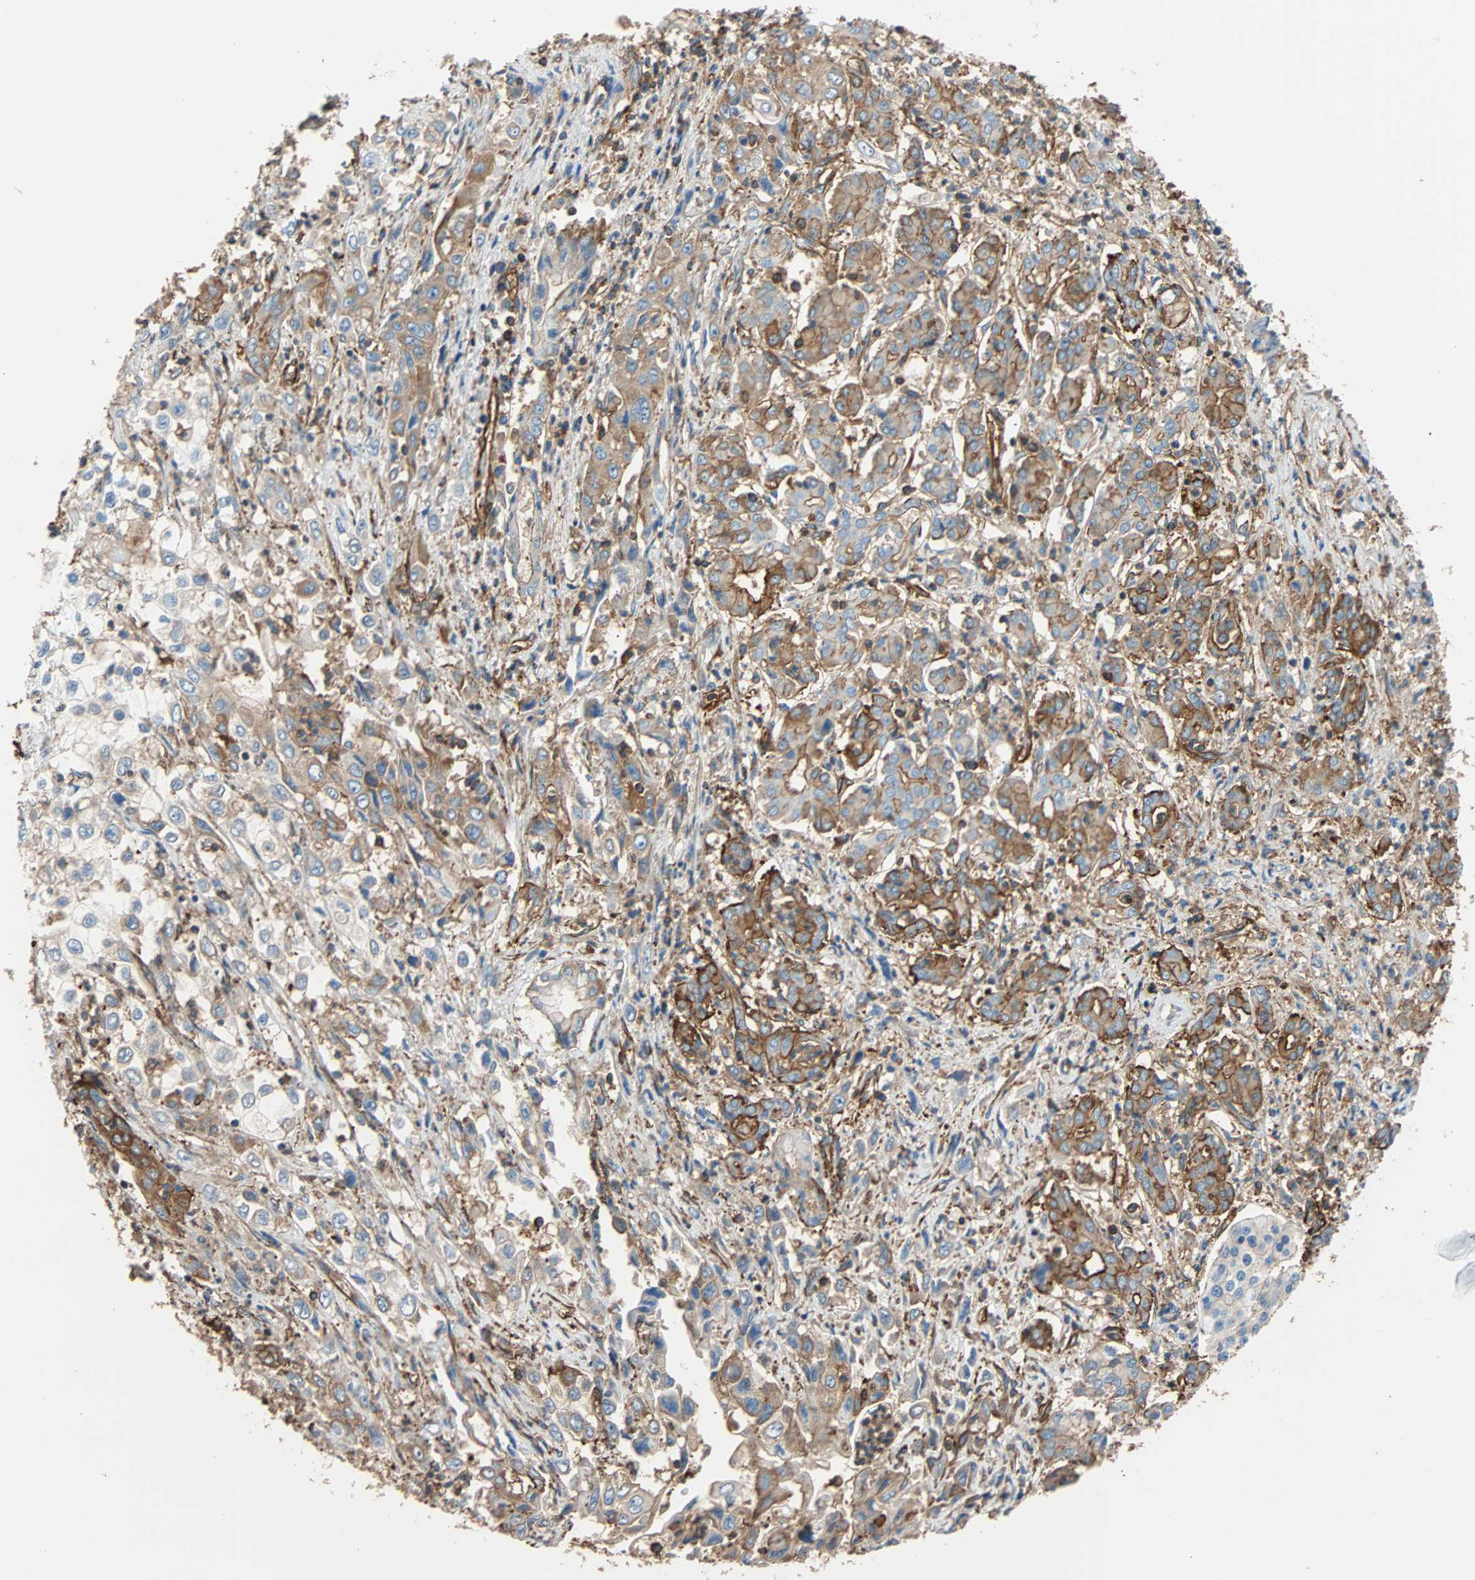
{"staining": {"intensity": "moderate", "quantity": ">75%", "location": "cytoplasmic/membranous"}, "tissue": "pancreatic cancer", "cell_type": "Tumor cells", "image_type": "cancer", "snomed": [{"axis": "morphology", "description": "Adenocarcinoma, NOS"}, {"axis": "topography", "description": "Pancreas"}], "caption": "Immunohistochemical staining of human adenocarcinoma (pancreatic) reveals moderate cytoplasmic/membranous protein staining in about >75% of tumor cells.", "gene": "GALNT10", "patient": {"sex": "male", "age": 70}}